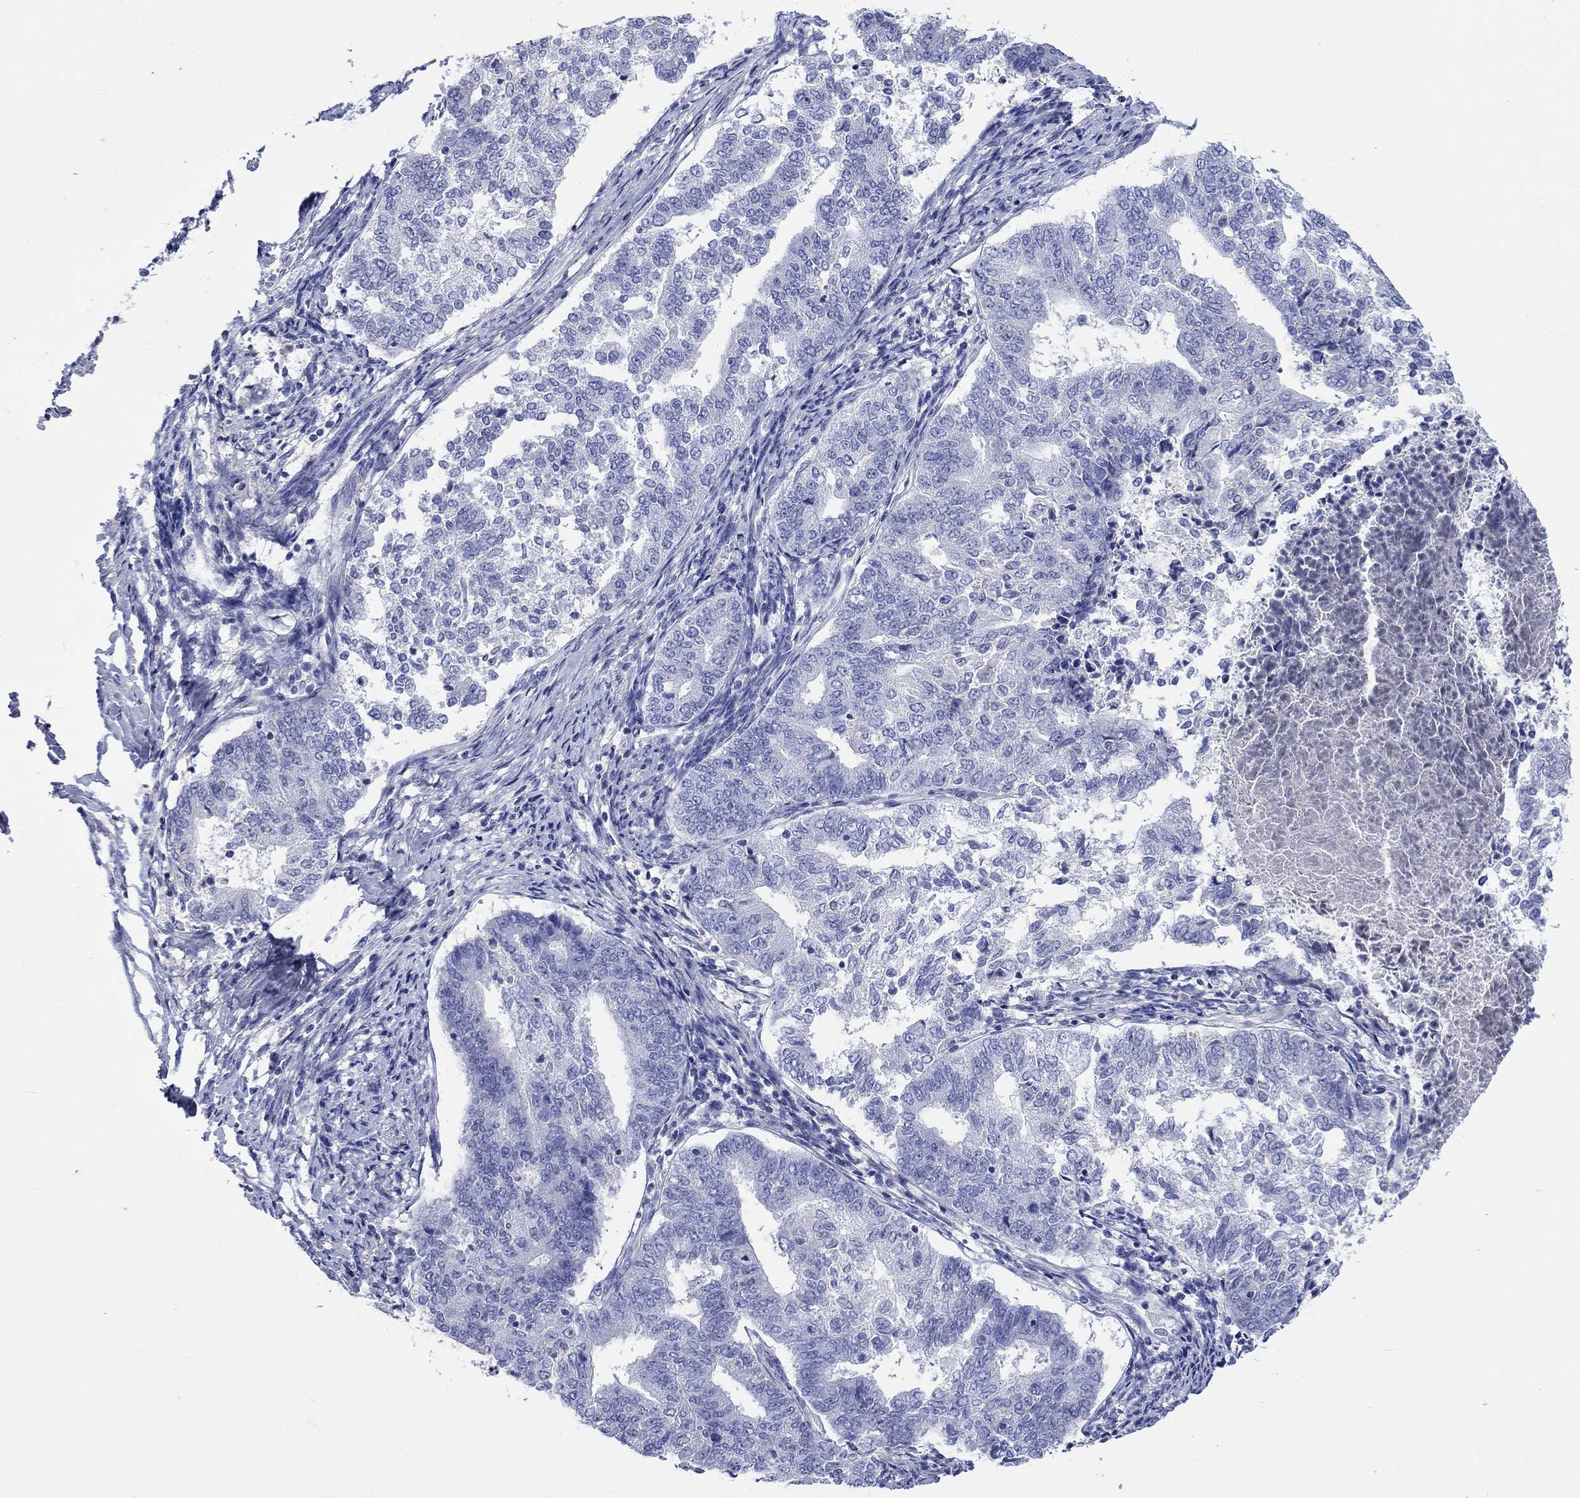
{"staining": {"intensity": "negative", "quantity": "none", "location": "none"}, "tissue": "endometrial cancer", "cell_type": "Tumor cells", "image_type": "cancer", "snomed": [{"axis": "morphology", "description": "Adenocarcinoma, NOS"}, {"axis": "topography", "description": "Endometrium"}], "caption": "High power microscopy photomicrograph of an immunohistochemistry (IHC) histopathology image of endometrial cancer (adenocarcinoma), revealing no significant expression in tumor cells.", "gene": "TOMM20L", "patient": {"sex": "female", "age": 65}}